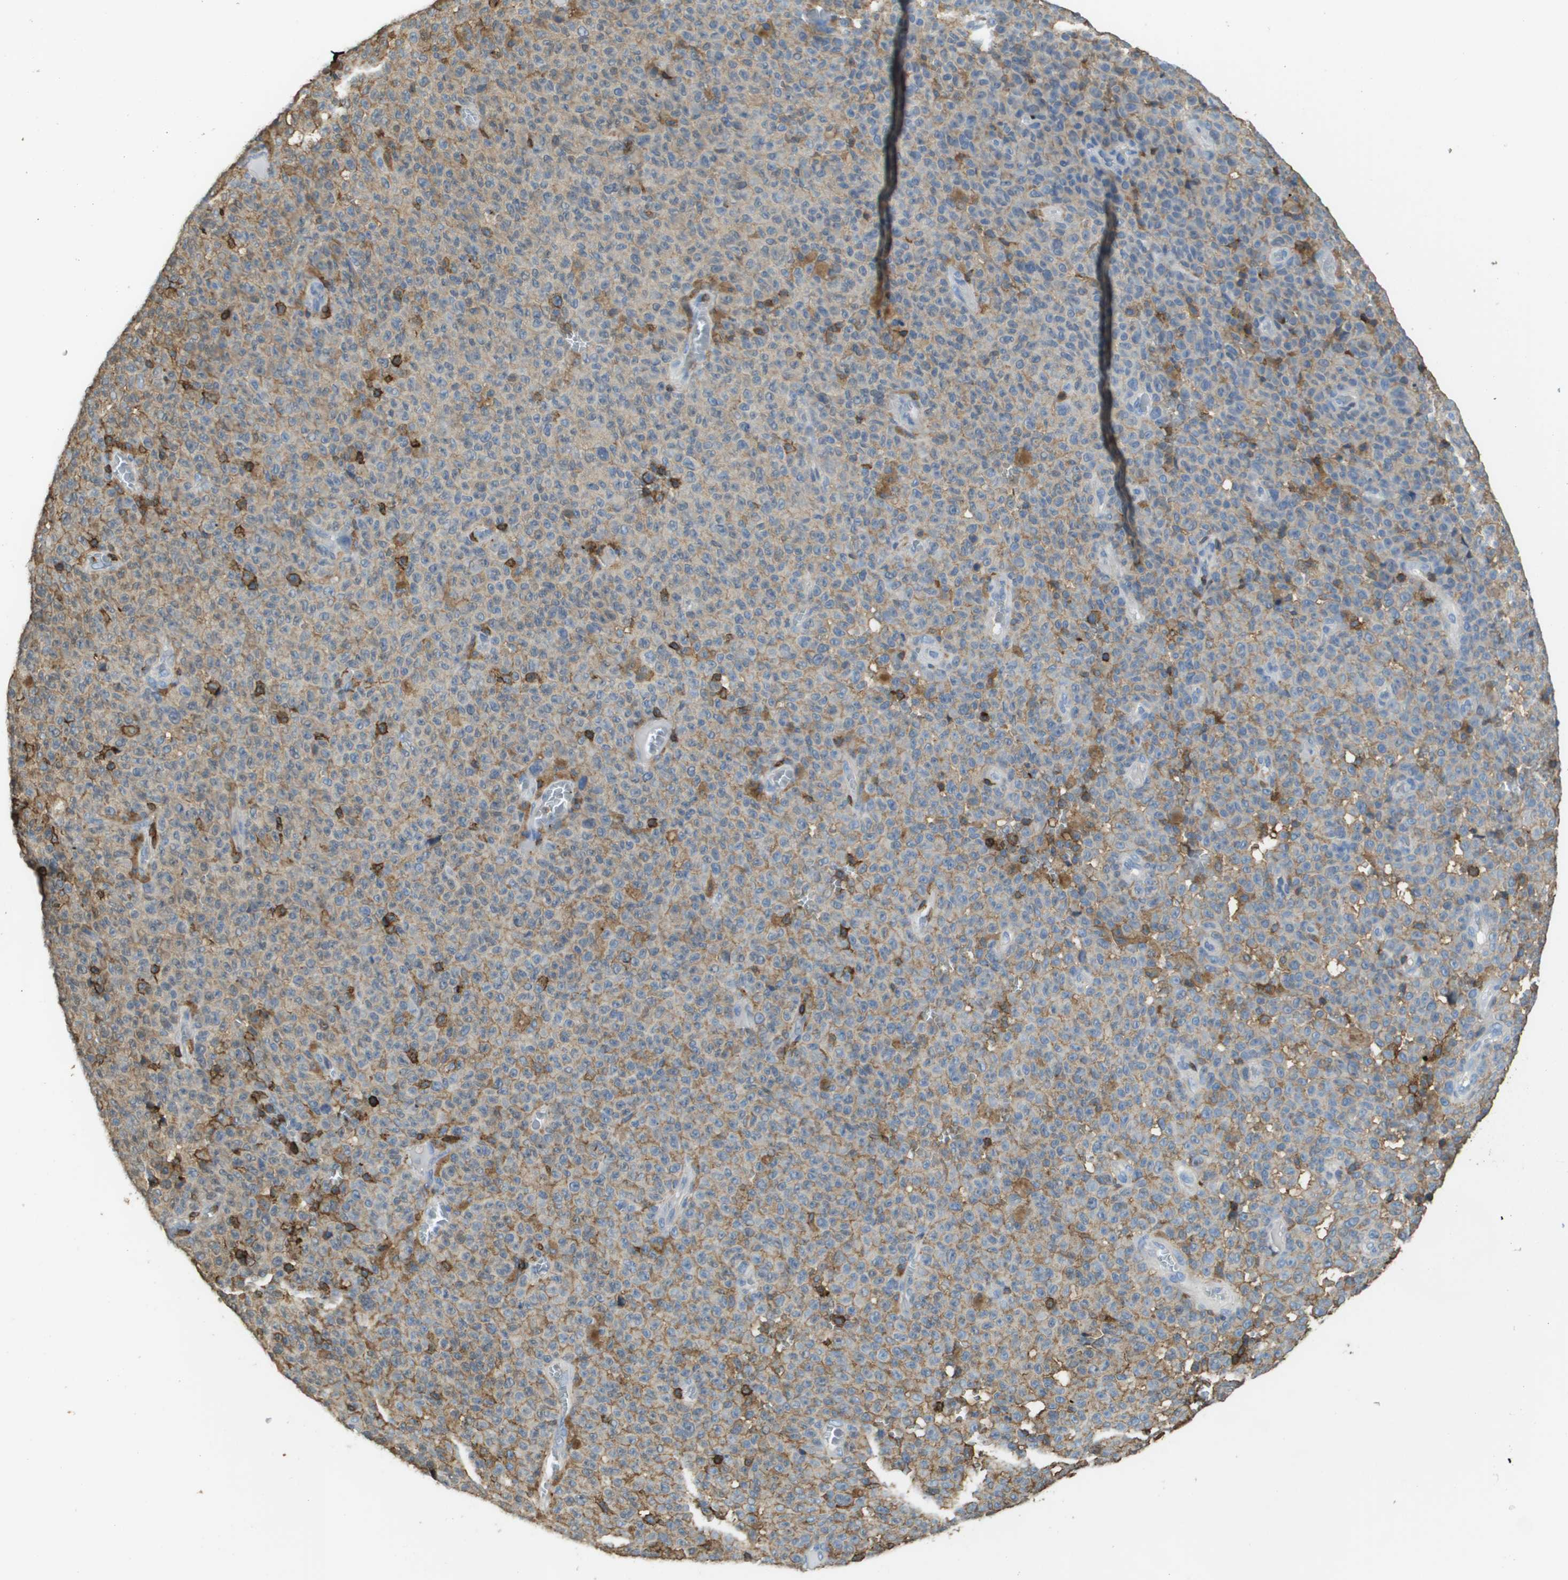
{"staining": {"intensity": "weak", "quantity": "25%-75%", "location": "cytoplasmic/membranous"}, "tissue": "melanoma", "cell_type": "Tumor cells", "image_type": "cancer", "snomed": [{"axis": "morphology", "description": "Malignant melanoma, NOS"}, {"axis": "topography", "description": "Skin"}], "caption": "High-power microscopy captured an immunohistochemistry (IHC) image of malignant melanoma, revealing weak cytoplasmic/membranous staining in about 25%-75% of tumor cells.", "gene": "PASK", "patient": {"sex": "female", "age": 82}}